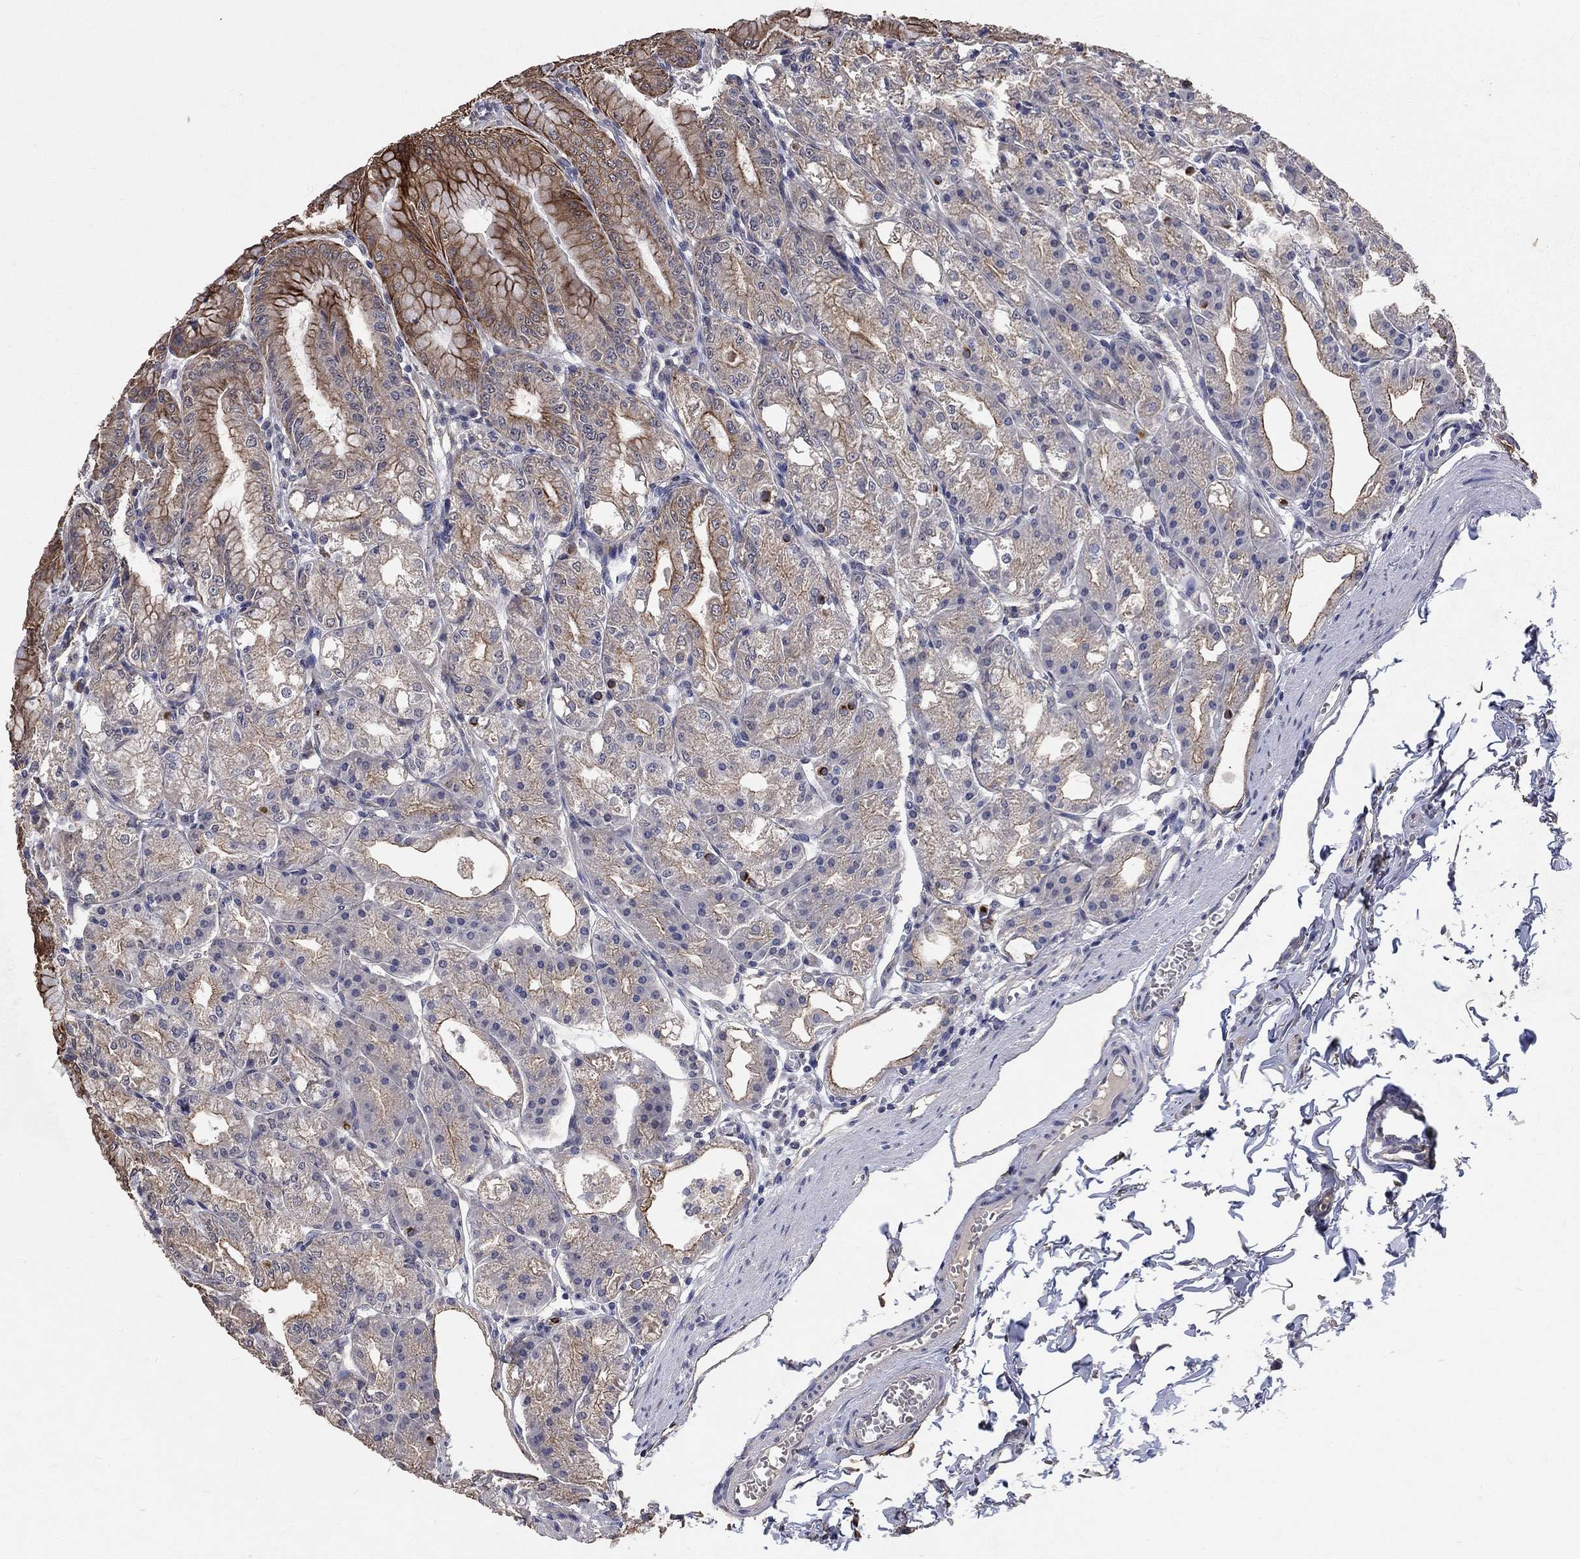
{"staining": {"intensity": "moderate", "quantity": "25%-75%", "location": "cytoplasmic/membranous"}, "tissue": "stomach", "cell_type": "Glandular cells", "image_type": "normal", "snomed": [{"axis": "morphology", "description": "Normal tissue, NOS"}, {"axis": "topography", "description": "Stomach"}], "caption": "Moderate cytoplasmic/membranous expression is appreciated in about 25%-75% of glandular cells in benign stomach.", "gene": "CHST5", "patient": {"sex": "male", "age": 71}}